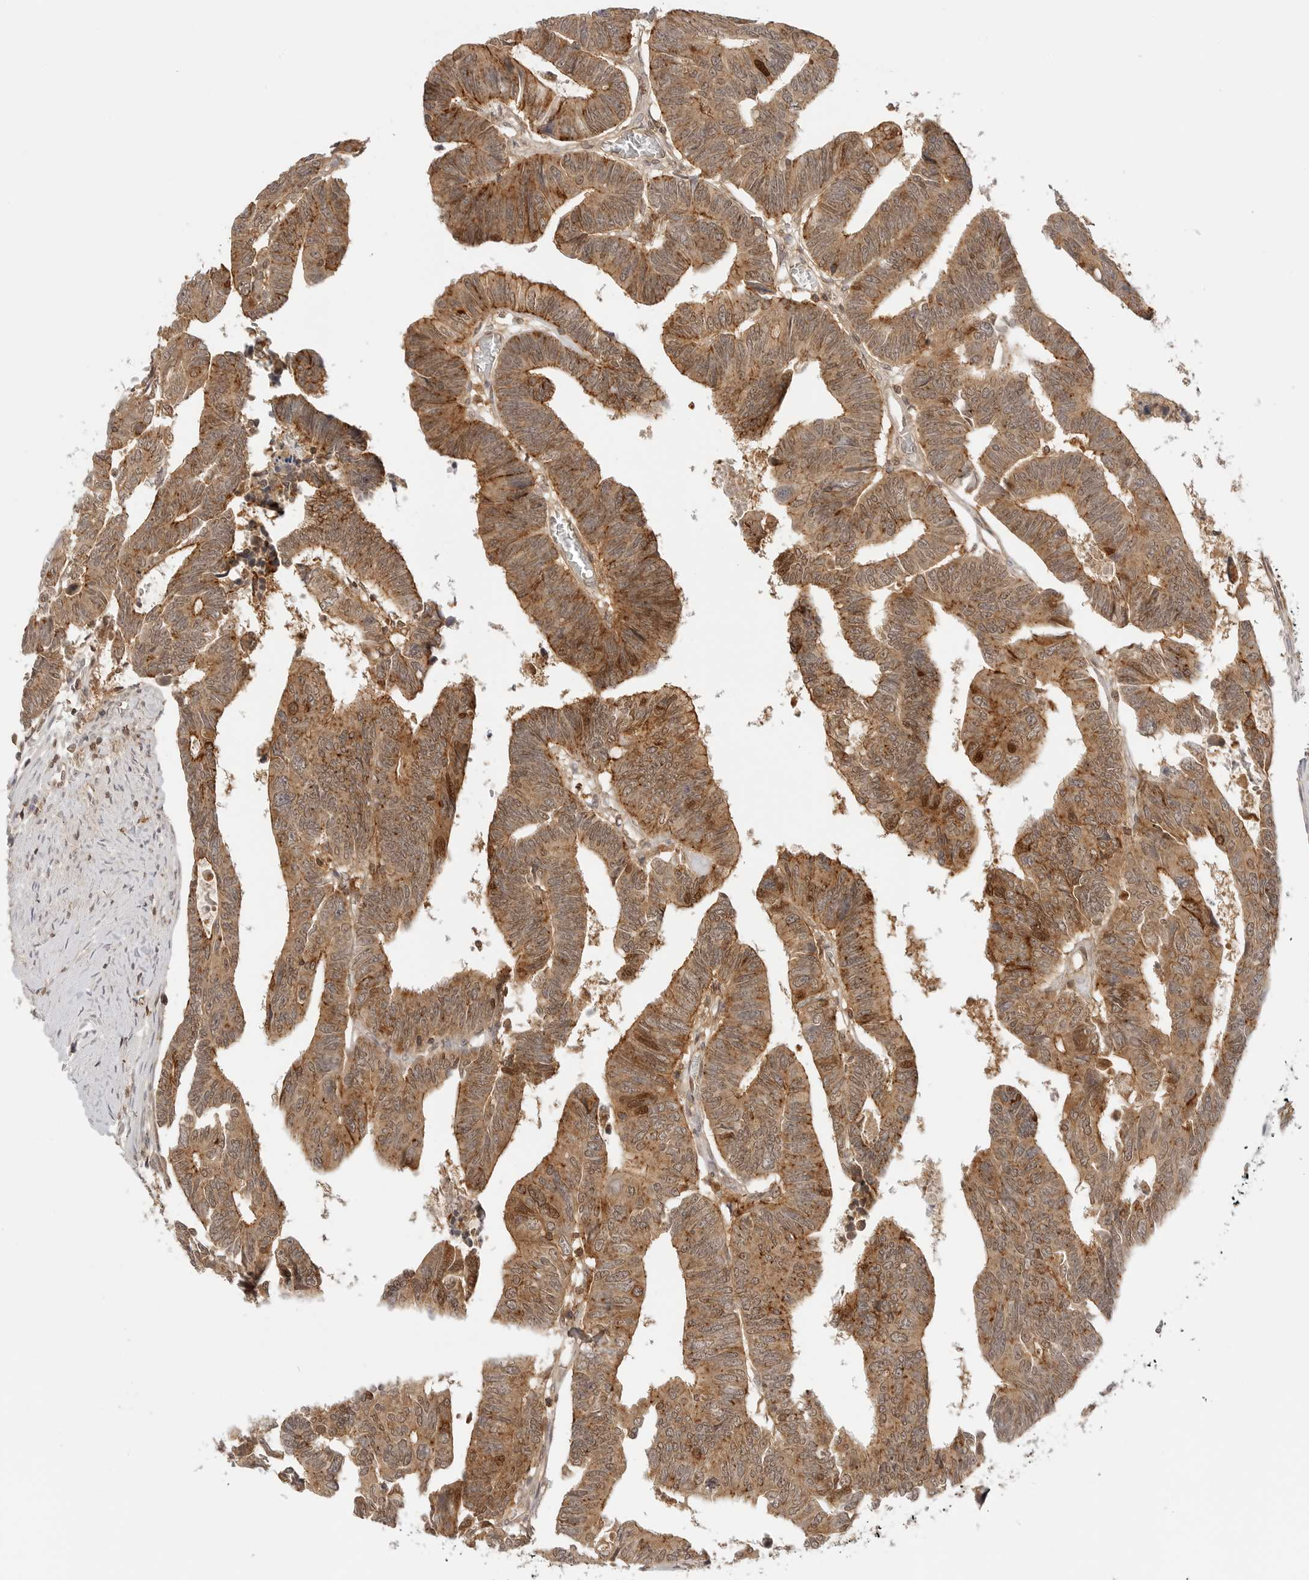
{"staining": {"intensity": "moderate", "quantity": ">75%", "location": "cytoplasmic/membranous"}, "tissue": "colorectal cancer", "cell_type": "Tumor cells", "image_type": "cancer", "snomed": [{"axis": "morphology", "description": "Adenocarcinoma, NOS"}, {"axis": "topography", "description": "Rectum"}], "caption": "Tumor cells exhibit moderate cytoplasmic/membranous positivity in about >75% of cells in colorectal cancer. Immunohistochemistry (ihc) stains the protein of interest in brown and the nuclei are stained blue.", "gene": "EPHA1", "patient": {"sex": "female", "age": 65}}